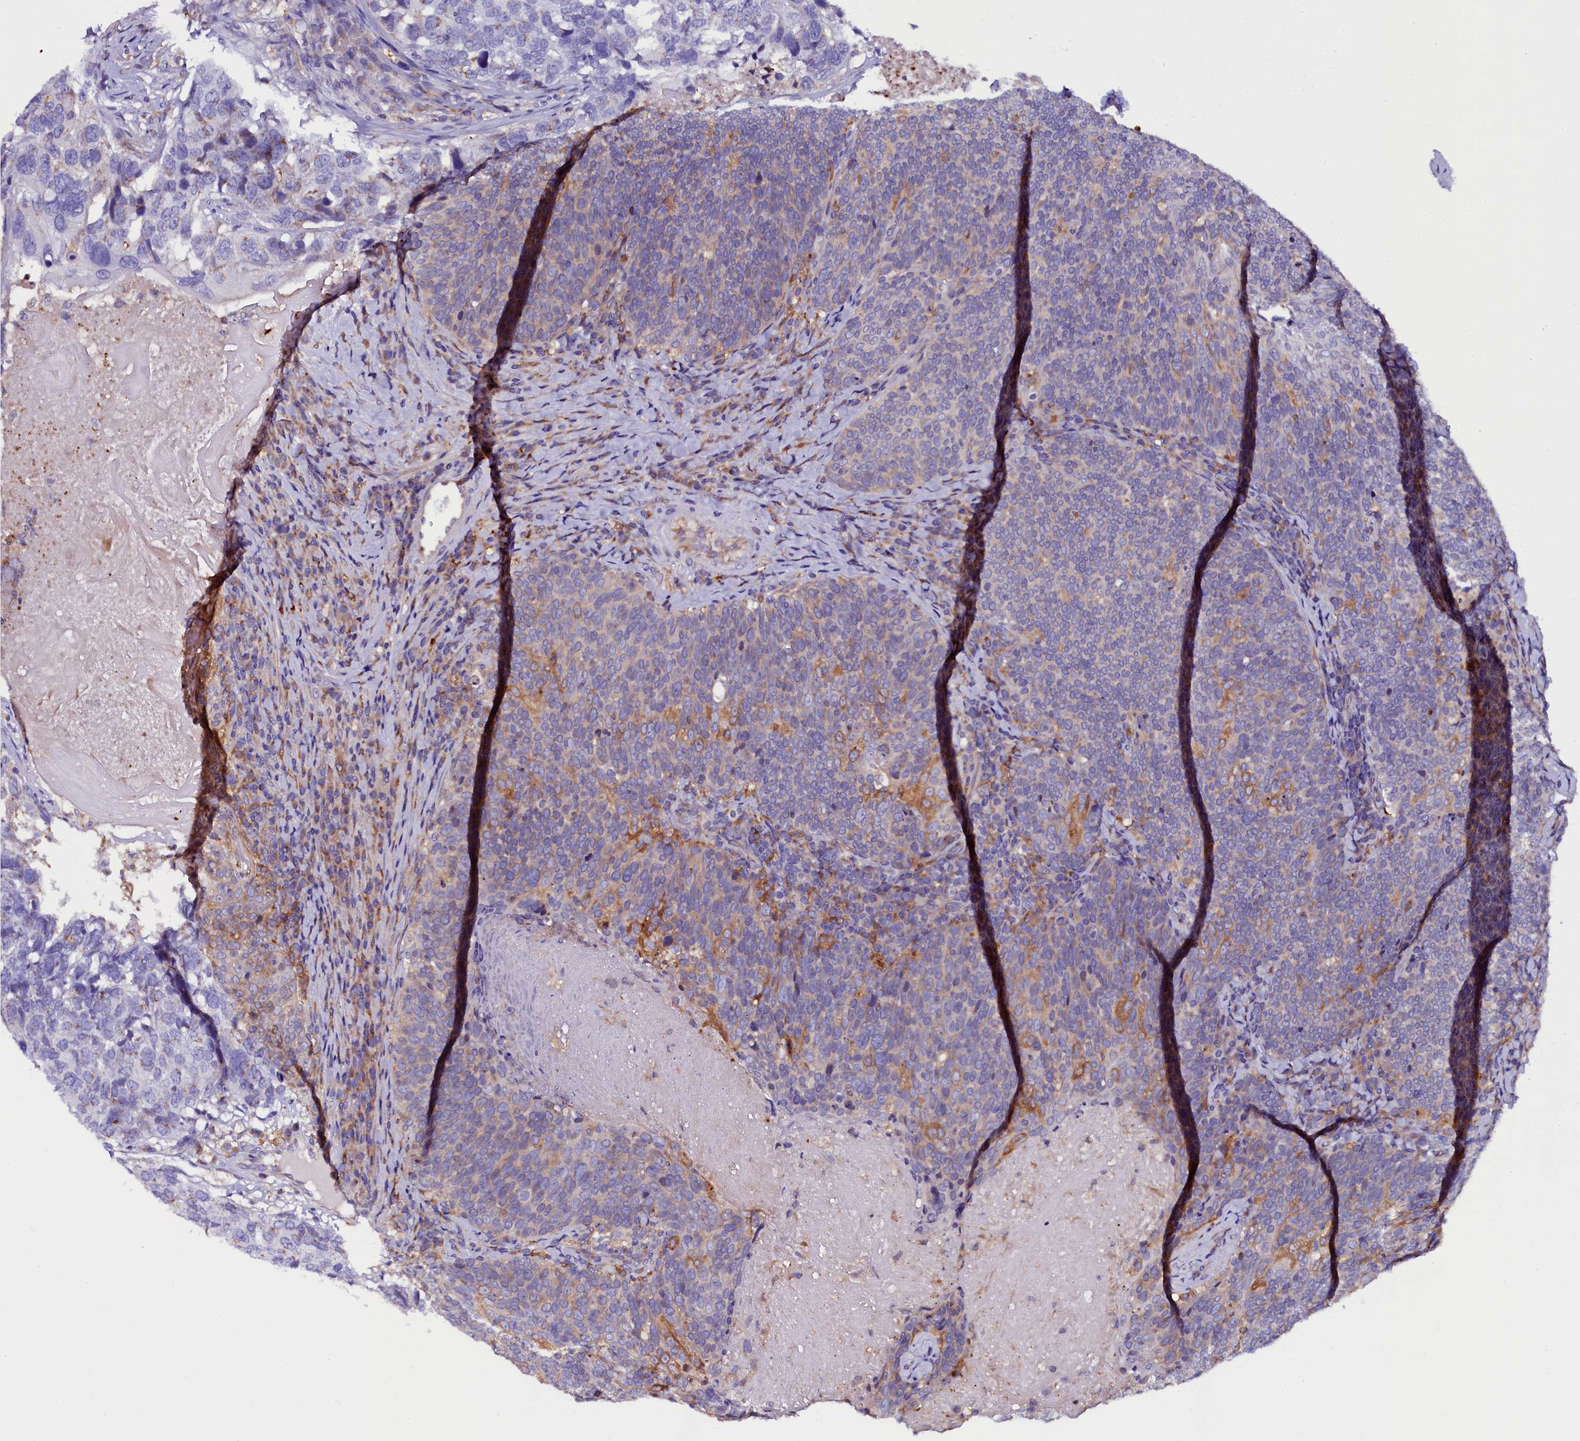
{"staining": {"intensity": "moderate", "quantity": "25%-75%", "location": "cytoplasmic/membranous"}, "tissue": "head and neck cancer", "cell_type": "Tumor cells", "image_type": "cancer", "snomed": [{"axis": "morphology", "description": "Squamous cell carcinoma, NOS"}, {"axis": "morphology", "description": "Squamous cell carcinoma, metastatic, NOS"}, {"axis": "topography", "description": "Lymph node"}, {"axis": "topography", "description": "Head-Neck"}], "caption": "Immunohistochemical staining of head and neck cancer (squamous cell carcinoma) exhibits moderate cytoplasmic/membranous protein expression in approximately 25%-75% of tumor cells. The protein is stained brown, and the nuclei are stained in blue (DAB IHC with brightfield microscopy, high magnification).", "gene": "OTOL1", "patient": {"sex": "male", "age": 62}}